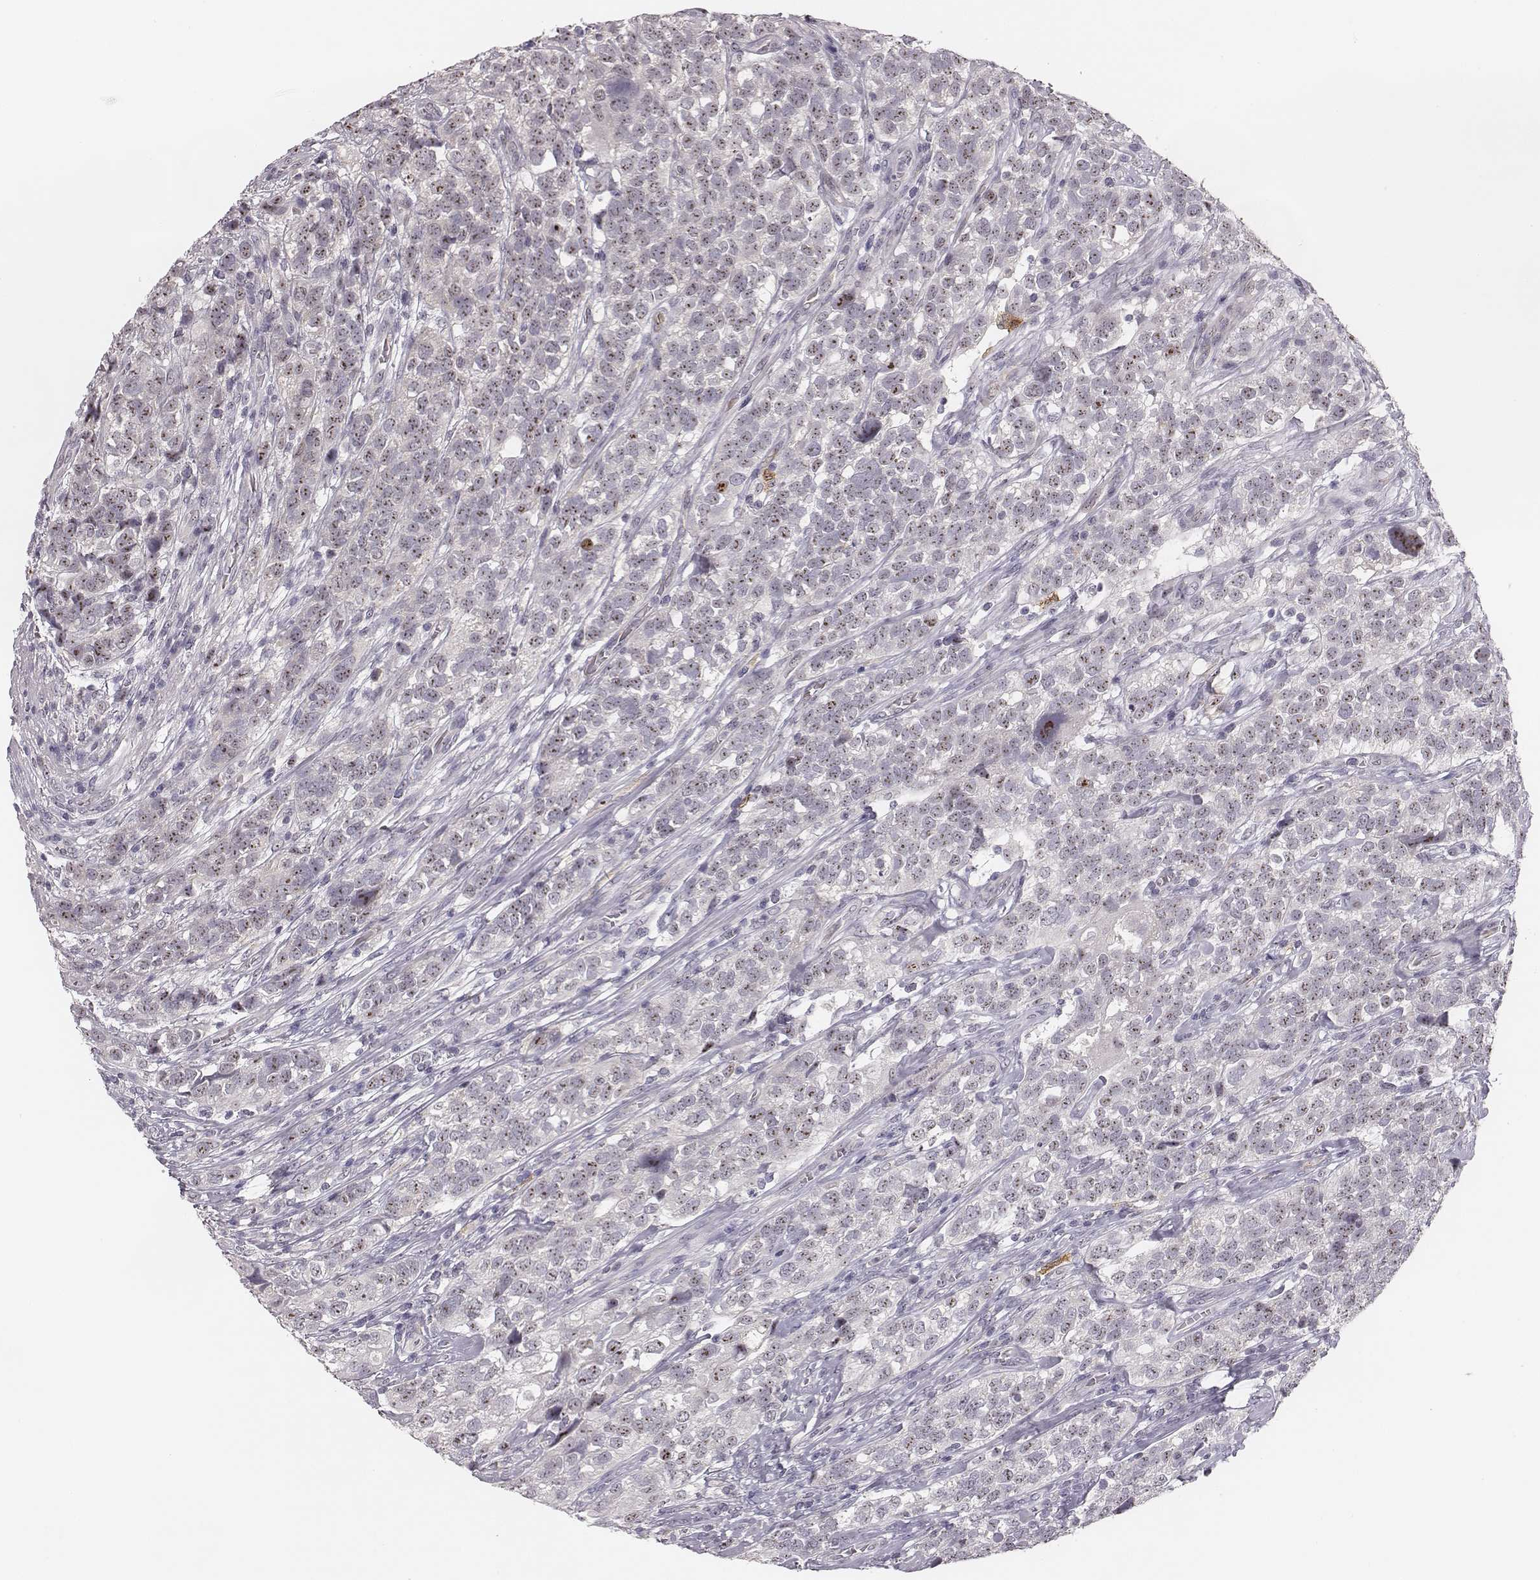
{"staining": {"intensity": "moderate", "quantity": ">75%", "location": "nuclear"}, "tissue": "urothelial cancer", "cell_type": "Tumor cells", "image_type": "cancer", "snomed": [{"axis": "morphology", "description": "Urothelial carcinoma, High grade"}, {"axis": "topography", "description": "Urinary bladder"}], "caption": "Immunohistochemistry (IHC) of human high-grade urothelial carcinoma displays medium levels of moderate nuclear positivity in approximately >75% of tumor cells.", "gene": "NIFK", "patient": {"sex": "female", "age": 58}}